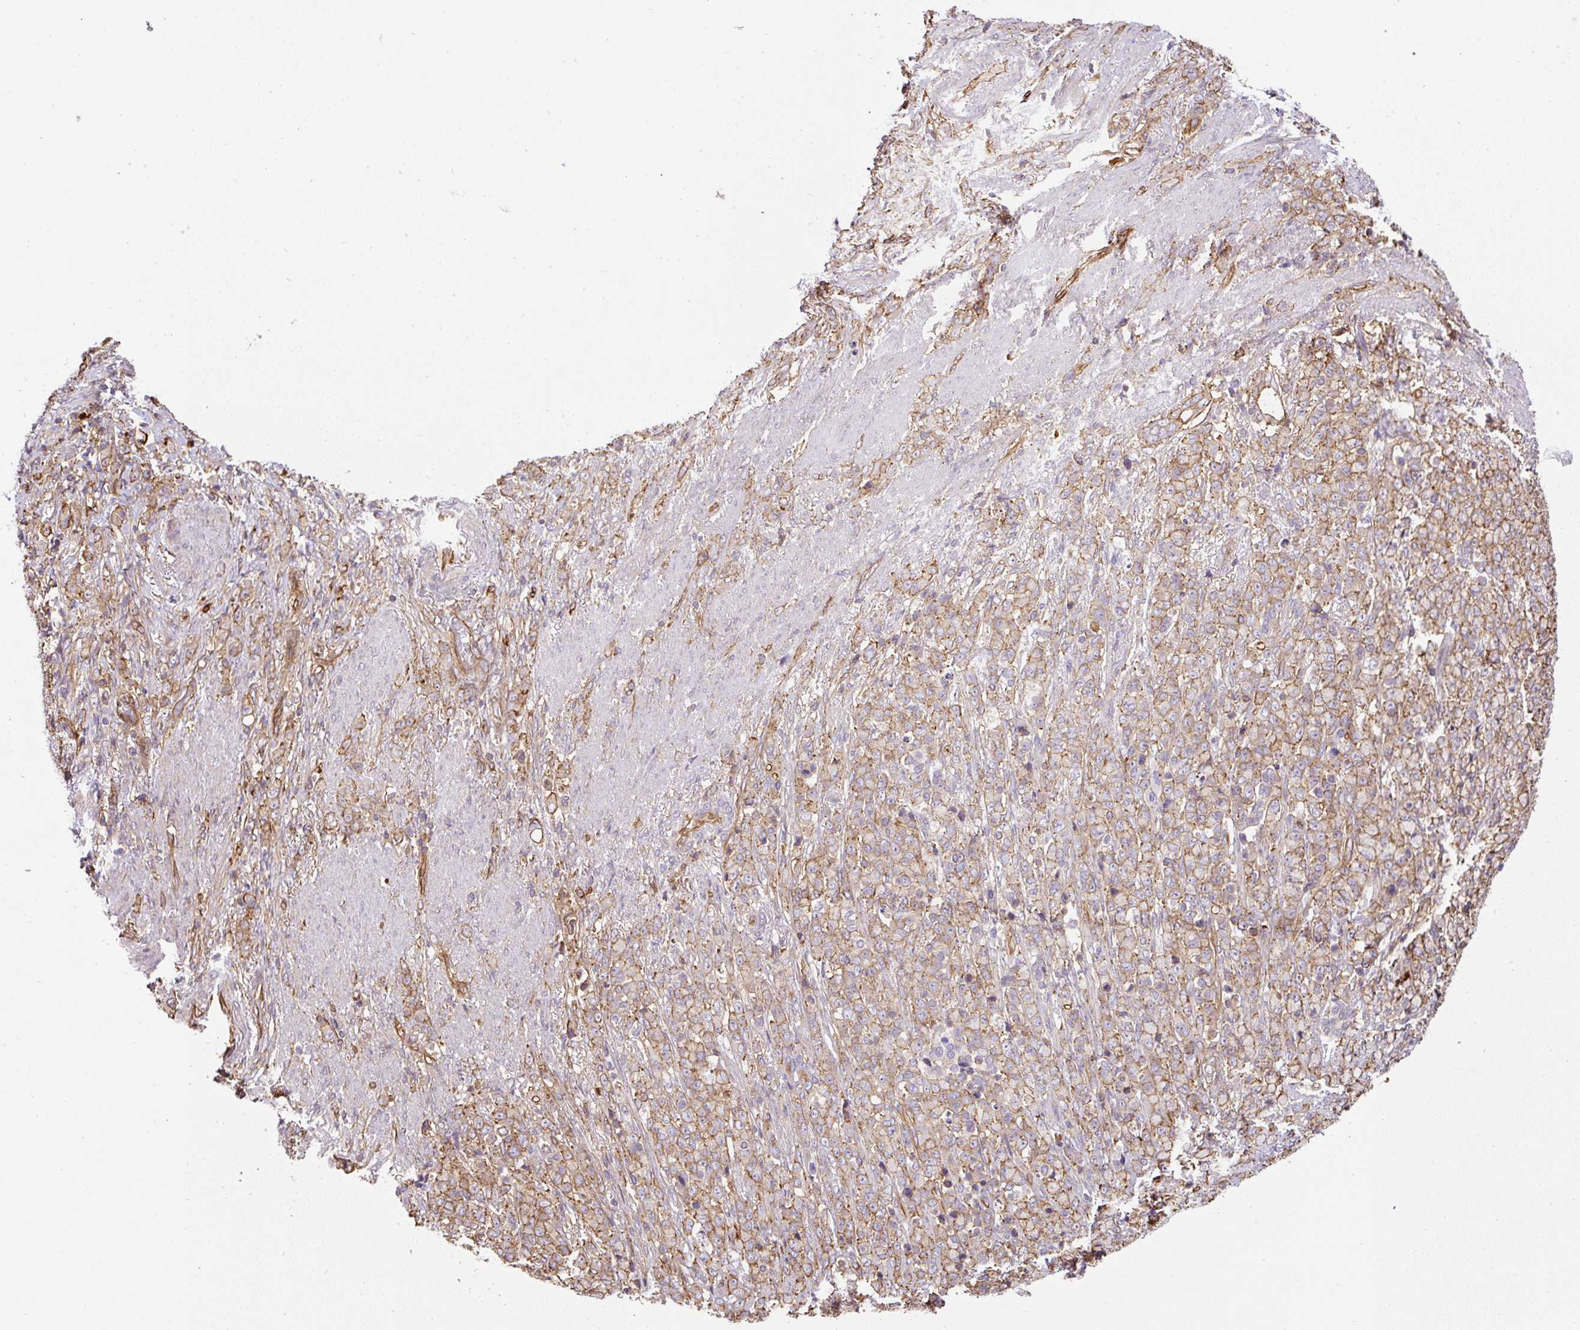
{"staining": {"intensity": "moderate", "quantity": ">75%", "location": "cytoplasmic/membranous"}, "tissue": "stomach cancer", "cell_type": "Tumor cells", "image_type": "cancer", "snomed": [{"axis": "morphology", "description": "Adenocarcinoma, NOS"}, {"axis": "topography", "description": "Stomach"}], "caption": "Immunohistochemical staining of stomach cancer displays medium levels of moderate cytoplasmic/membranous expression in approximately >75% of tumor cells.", "gene": "B3GALT5", "patient": {"sex": "female", "age": 79}}